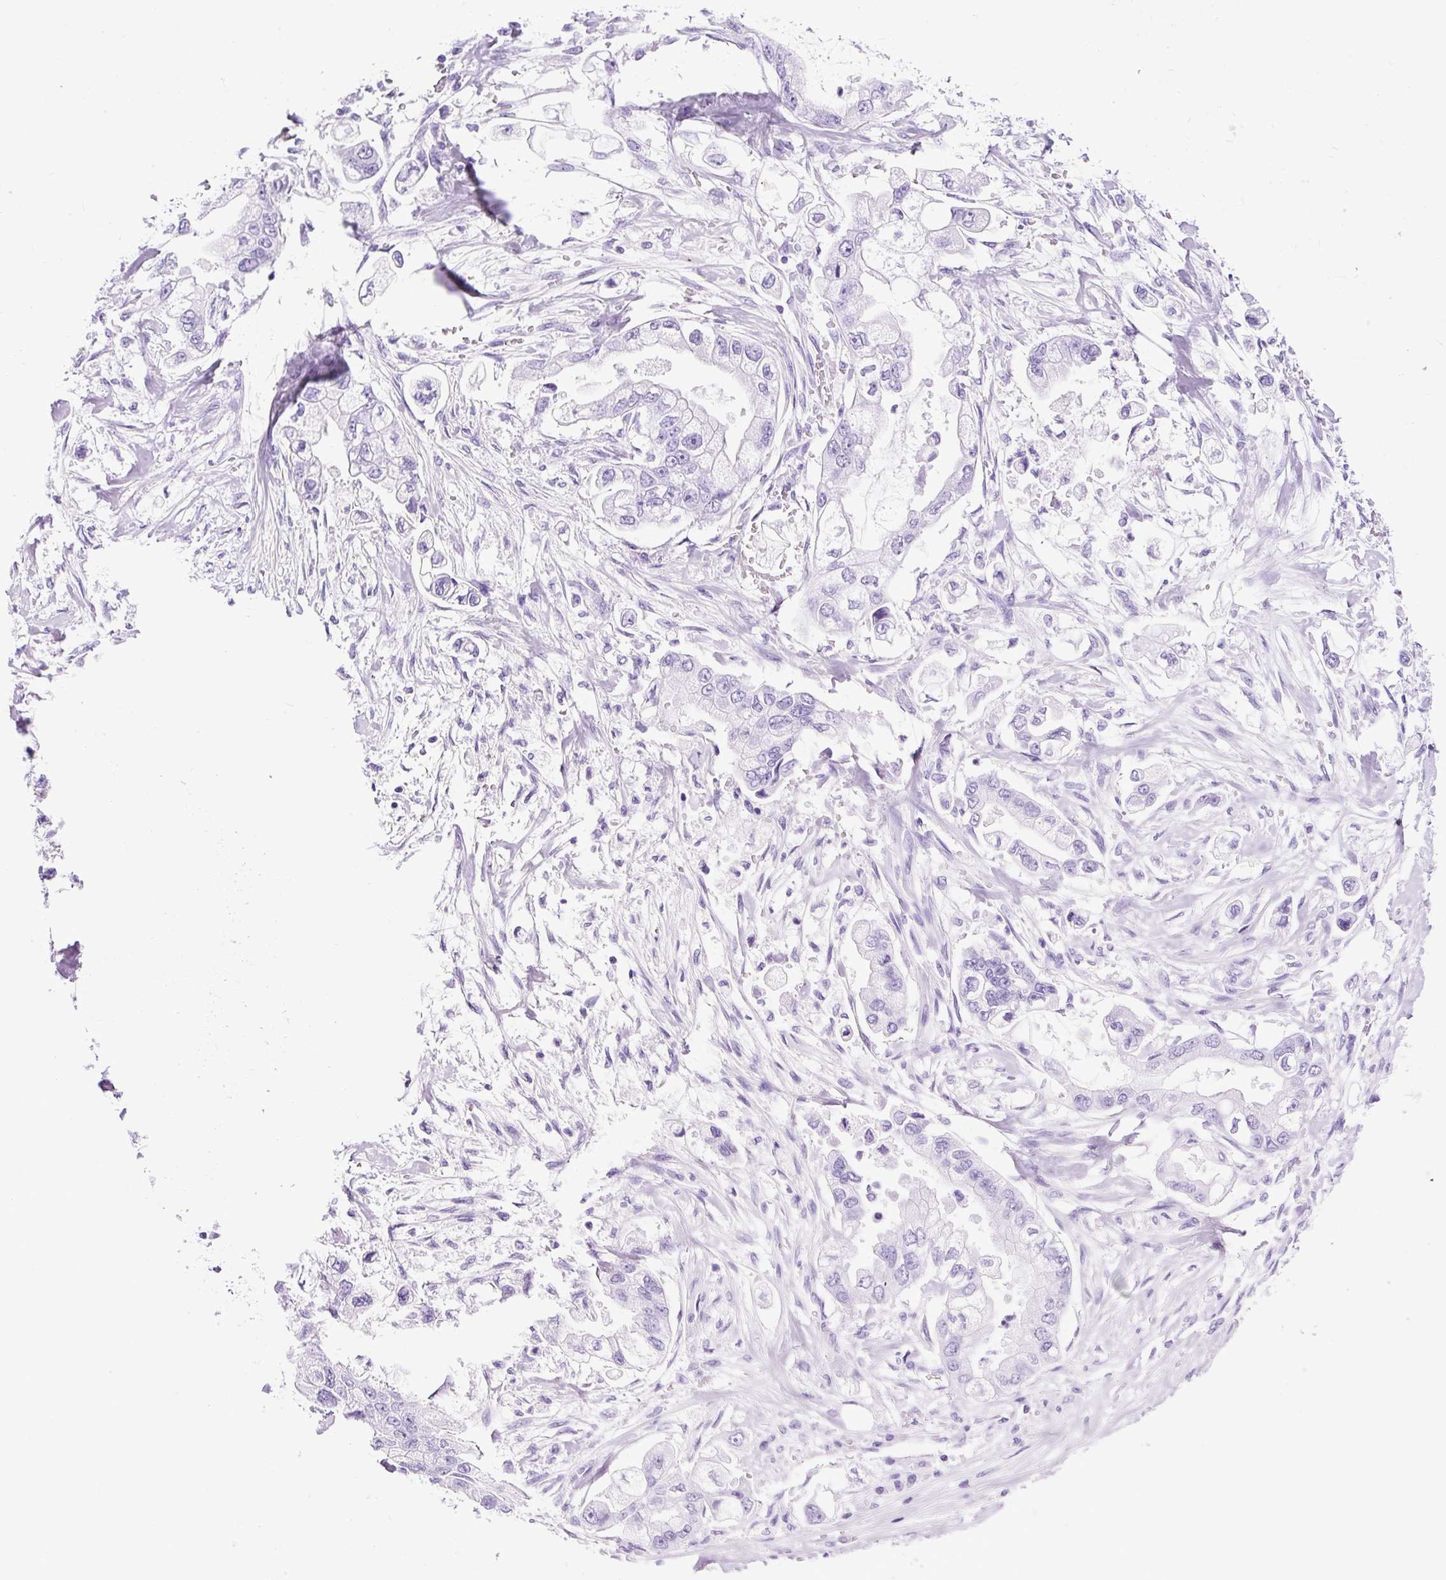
{"staining": {"intensity": "negative", "quantity": "none", "location": "none"}, "tissue": "stomach cancer", "cell_type": "Tumor cells", "image_type": "cancer", "snomed": [{"axis": "morphology", "description": "Adenocarcinoma, NOS"}, {"axis": "topography", "description": "Stomach"}], "caption": "This is an immunohistochemistry (IHC) micrograph of stomach cancer (adenocarcinoma). There is no staining in tumor cells.", "gene": "PDIA2", "patient": {"sex": "male", "age": 62}}